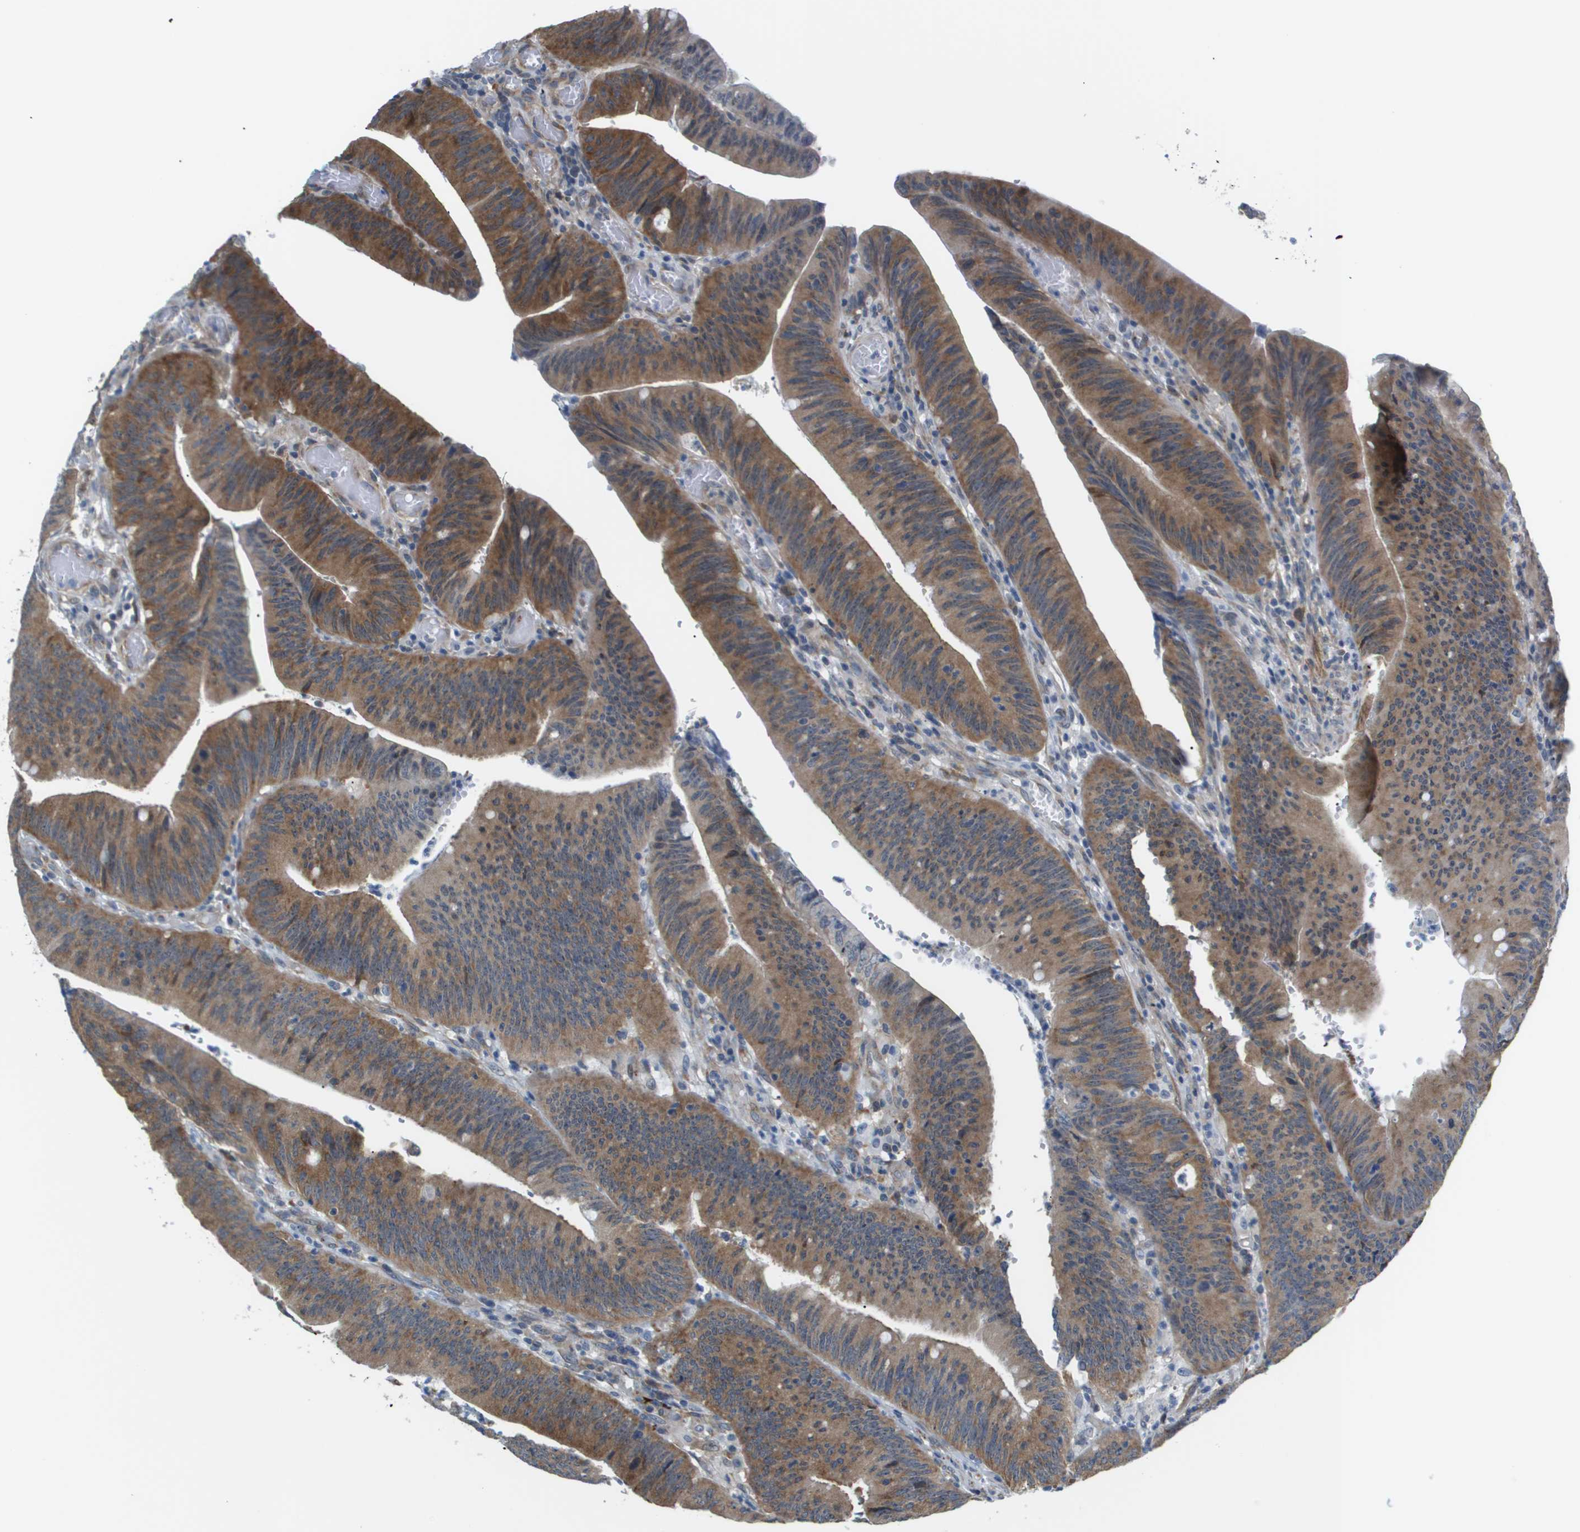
{"staining": {"intensity": "moderate", "quantity": ">75%", "location": "cytoplasmic/membranous"}, "tissue": "colorectal cancer", "cell_type": "Tumor cells", "image_type": "cancer", "snomed": [{"axis": "morphology", "description": "Normal tissue, NOS"}, {"axis": "morphology", "description": "Adenocarcinoma, NOS"}, {"axis": "topography", "description": "Rectum"}], "caption": "Colorectal cancer (adenocarcinoma) tissue reveals moderate cytoplasmic/membranous expression in approximately >75% of tumor cells, visualized by immunohistochemistry.", "gene": "OTUD5", "patient": {"sex": "female", "age": 66}}